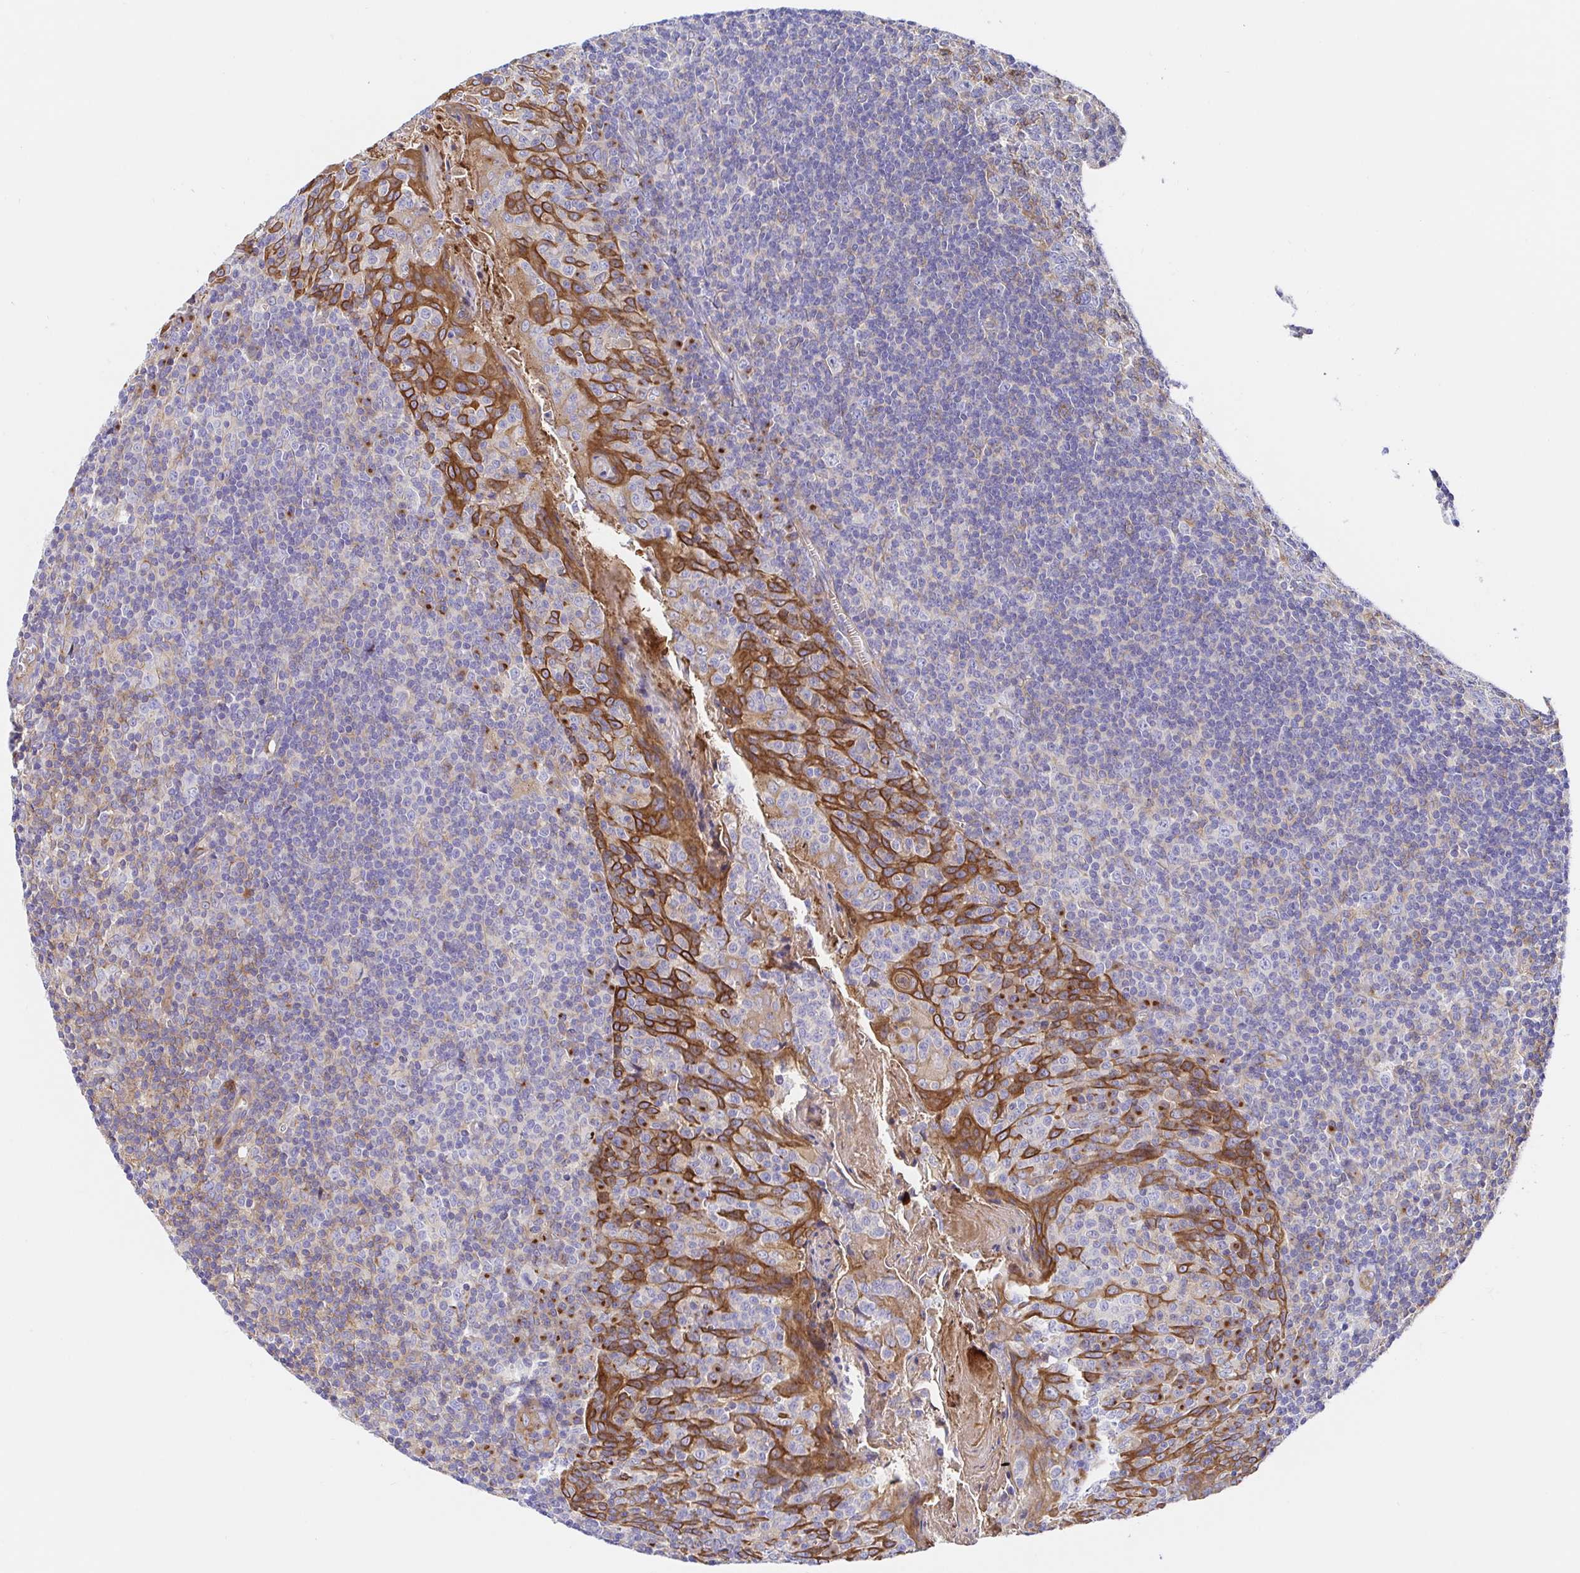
{"staining": {"intensity": "moderate", "quantity": "<25%", "location": "cytoplasmic/membranous"}, "tissue": "tonsil", "cell_type": "Germinal center cells", "image_type": "normal", "snomed": [{"axis": "morphology", "description": "Normal tissue, NOS"}, {"axis": "topography", "description": "Tonsil"}], "caption": "Moderate cytoplasmic/membranous staining for a protein is appreciated in approximately <25% of germinal center cells of normal tonsil using immunohistochemistry (IHC).", "gene": "GOLGA1", "patient": {"sex": "male", "age": 27}}